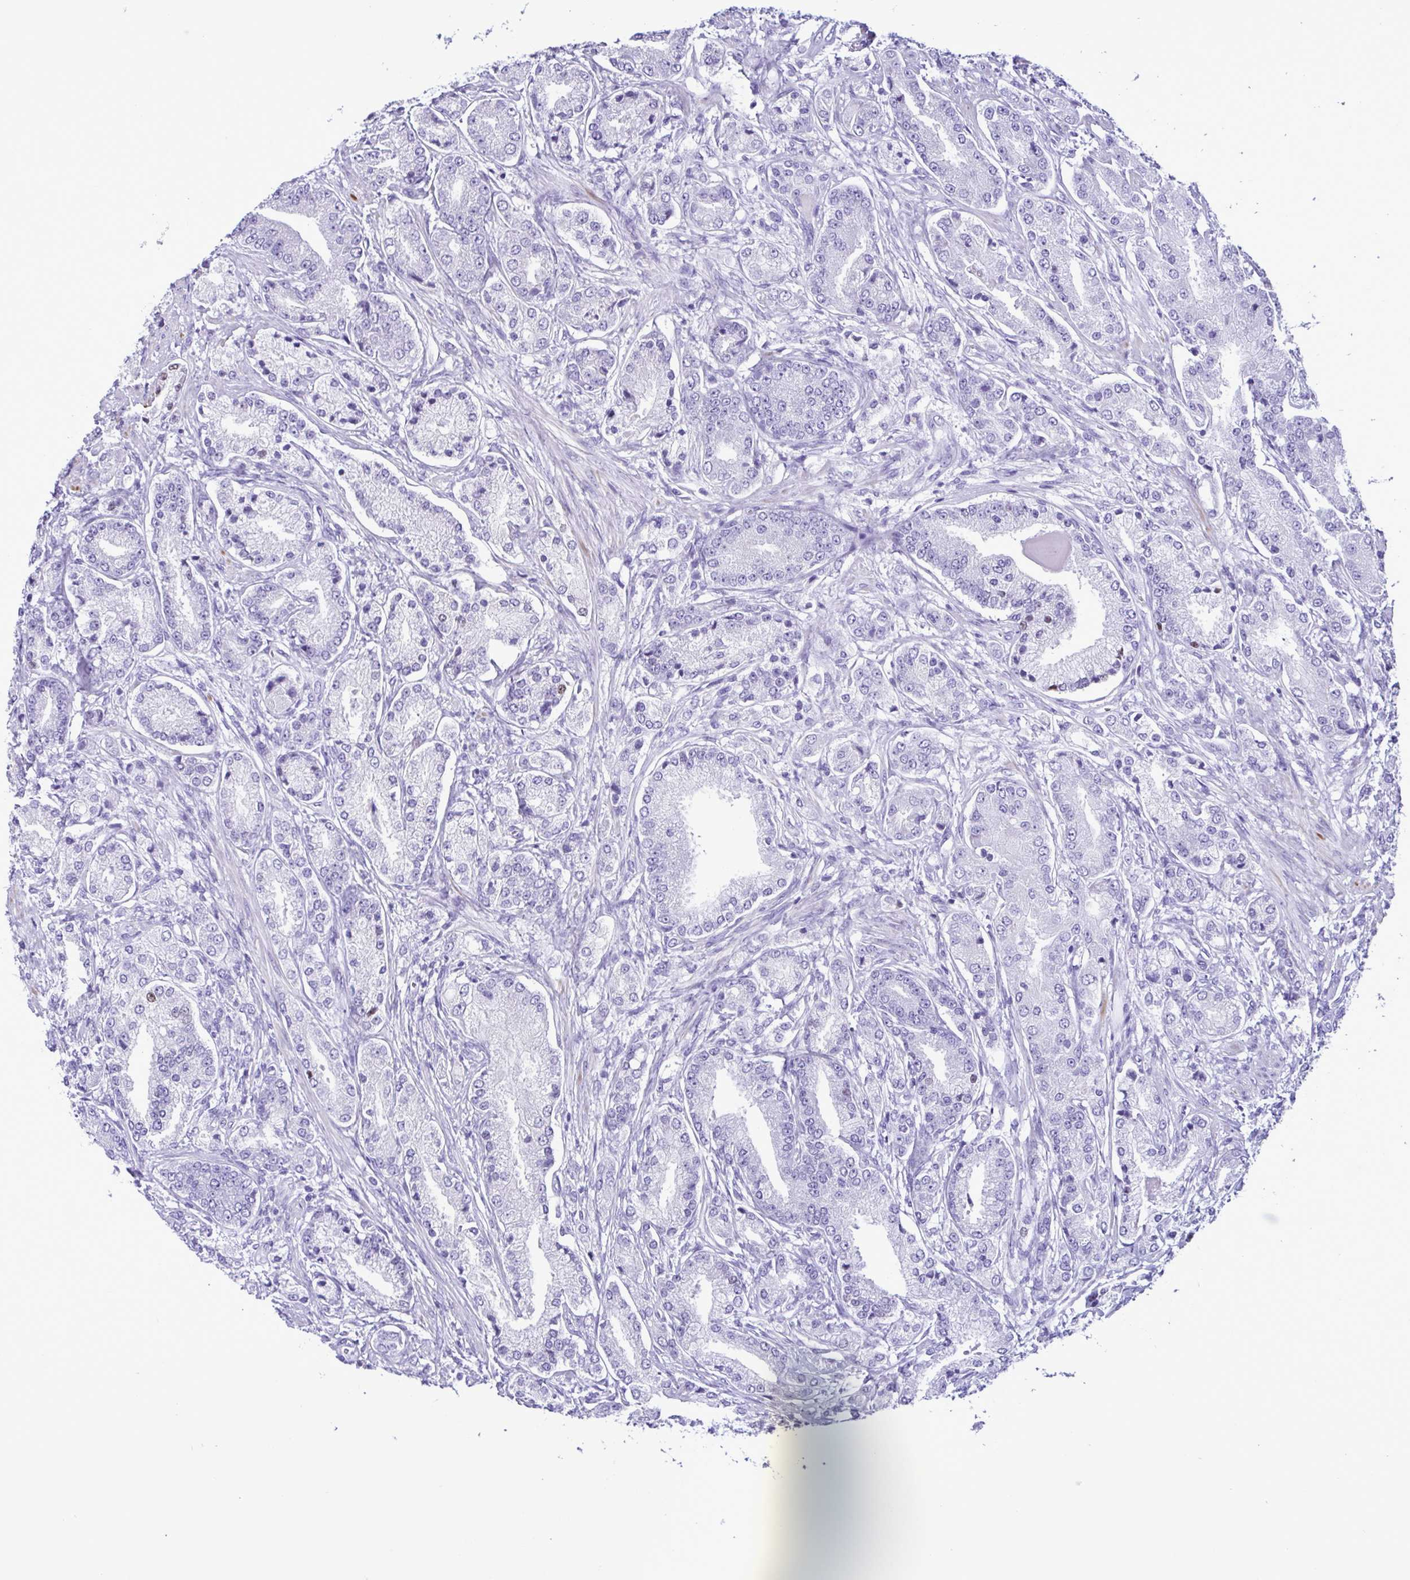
{"staining": {"intensity": "negative", "quantity": "none", "location": "none"}, "tissue": "prostate cancer", "cell_type": "Tumor cells", "image_type": "cancer", "snomed": [{"axis": "morphology", "description": "Adenocarcinoma, High grade"}, {"axis": "topography", "description": "Prostate and seminal vesicle, NOS"}], "caption": "Histopathology image shows no significant protein positivity in tumor cells of prostate adenocarcinoma (high-grade).", "gene": "CBY2", "patient": {"sex": "male", "age": 61}}